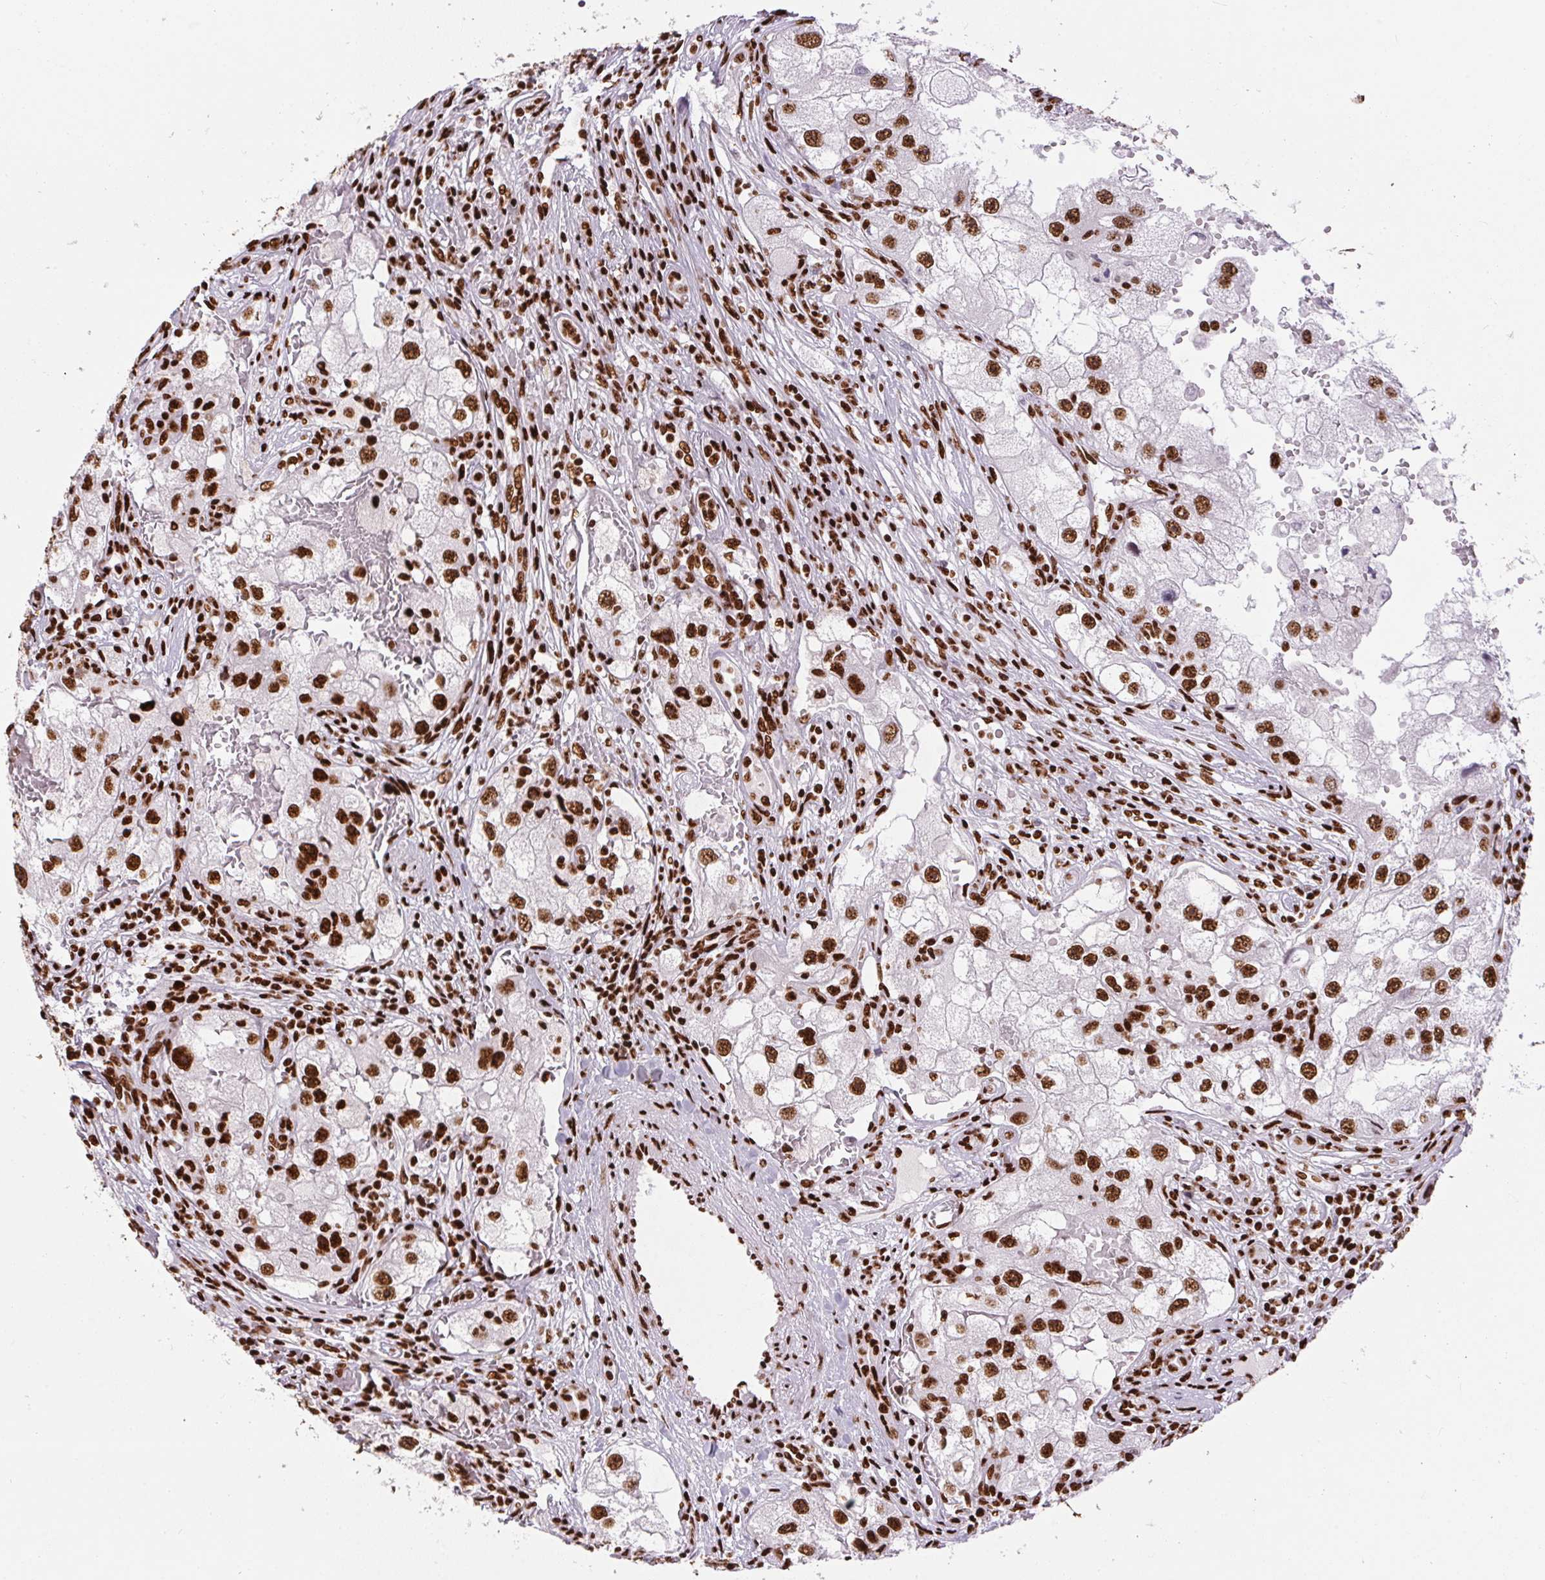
{"staining": {"intensity": "strong", "quantity": ">75%", "location": "nuclear"}, "tissue": "renal cancer", "cell_type": "Tumor cells", "image_type": "cancer", "snomed": [{"axis": "morphology", "description": "Adenocarcinoma, NOS"}, {"axis": "topography", "description": "Kidney"}], "caption": "Renal cancer (adenocarcinoma) stained with a protein marker displays strong staining in tumor cells.", "gene": "PAGE3", "patient": {"sex": "male", "age": 63}}